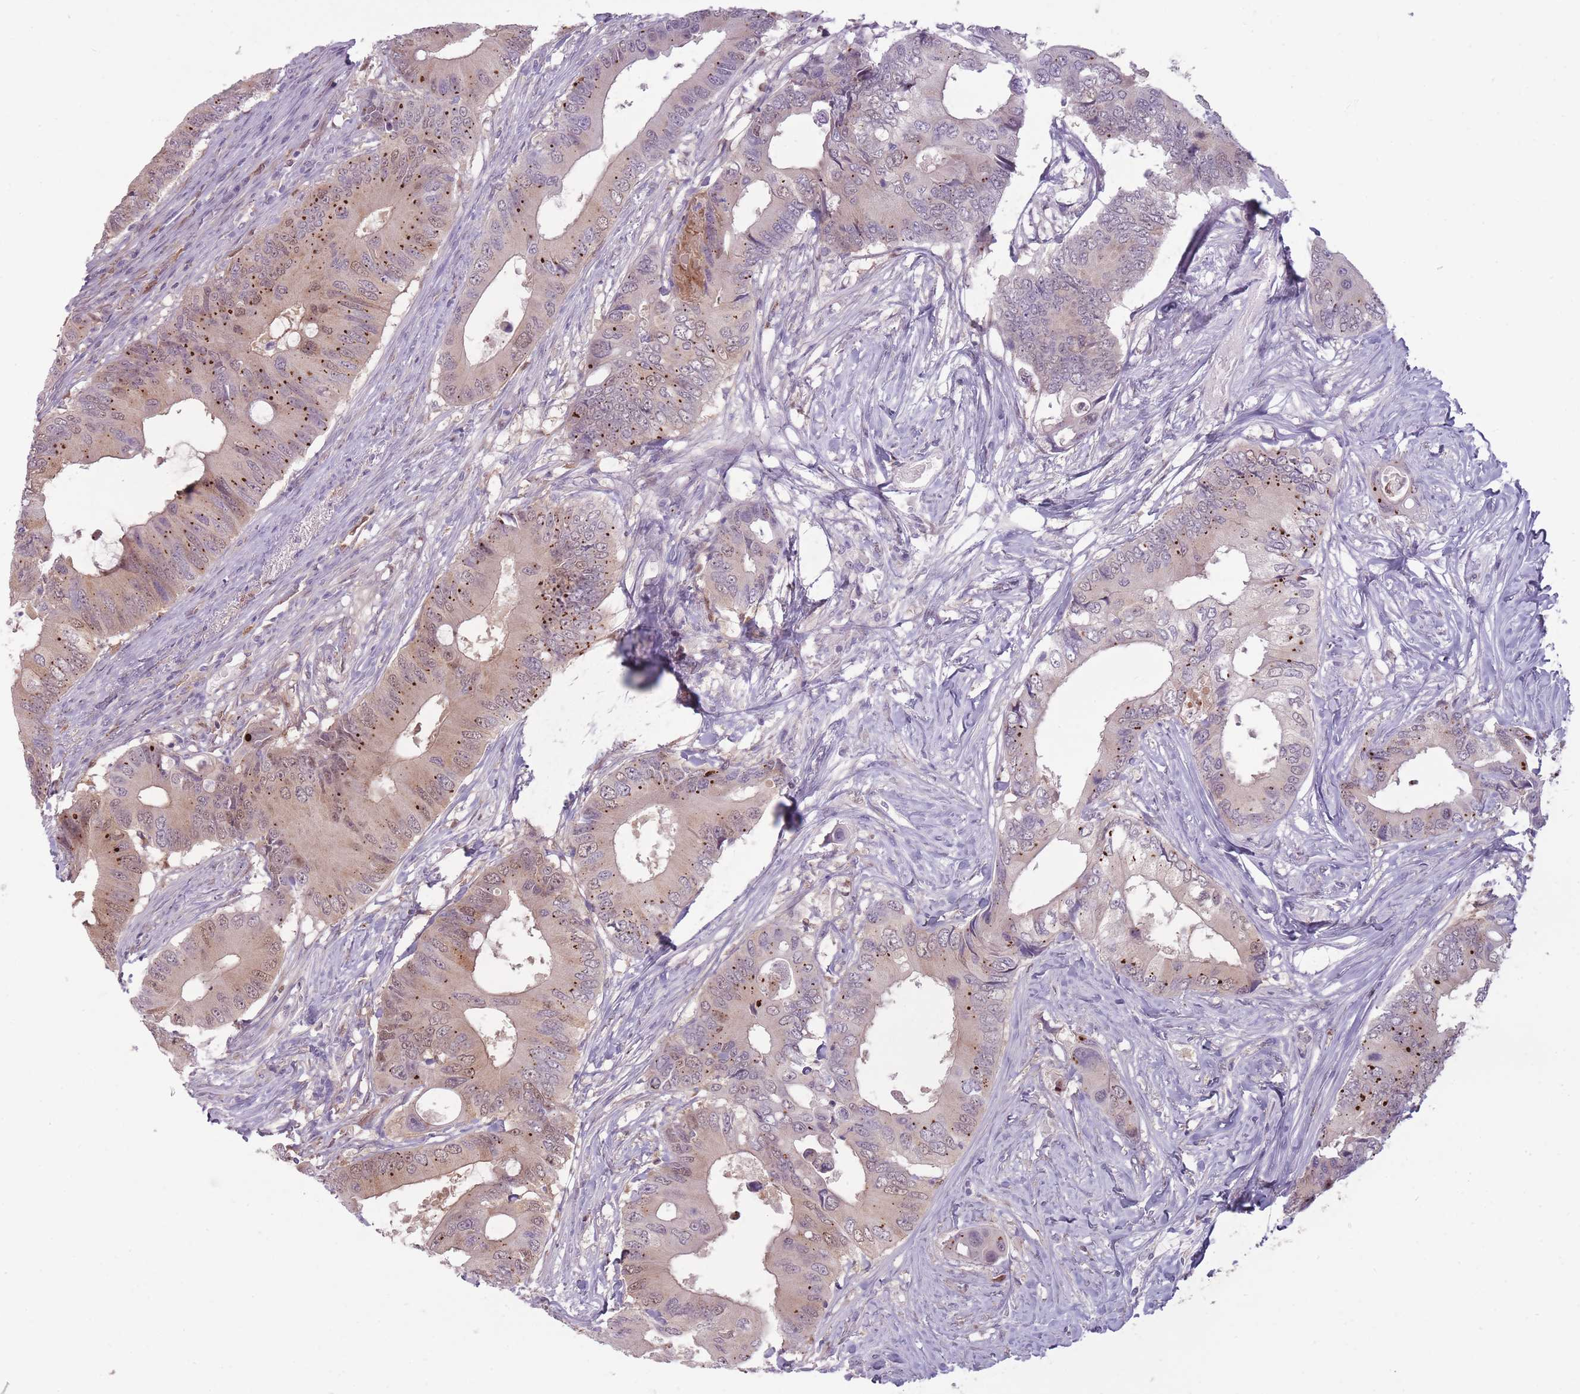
{"staining": {"intensity": "moderate", "quantity": "25%-75%", "location": "cytoplasmic/membranous,nuclear"}, "tissue": "colorectal cancer", "cell_type": "Tumor cells", "image_type": "cancer", "snomed": [{"axis": "morphology", "description": "Adenocarcinoma, NOS"}, {"axis": "topography", "description": "Colon"}], "caption": "Immunohistochemistry image of neoplastic tissue: human colorectal adenocarcinoma stained using immunohistochemistry (IHC) exhibits medium levels of moderate protein expression localized specifically in the cytoplasmic/membranous and nuclear of tumor cells, appearing as a cytoplasmic/membranous and nuclear brown color.", "gene": "LGALS9", "patient": {"sex": "male", "age": 71}}